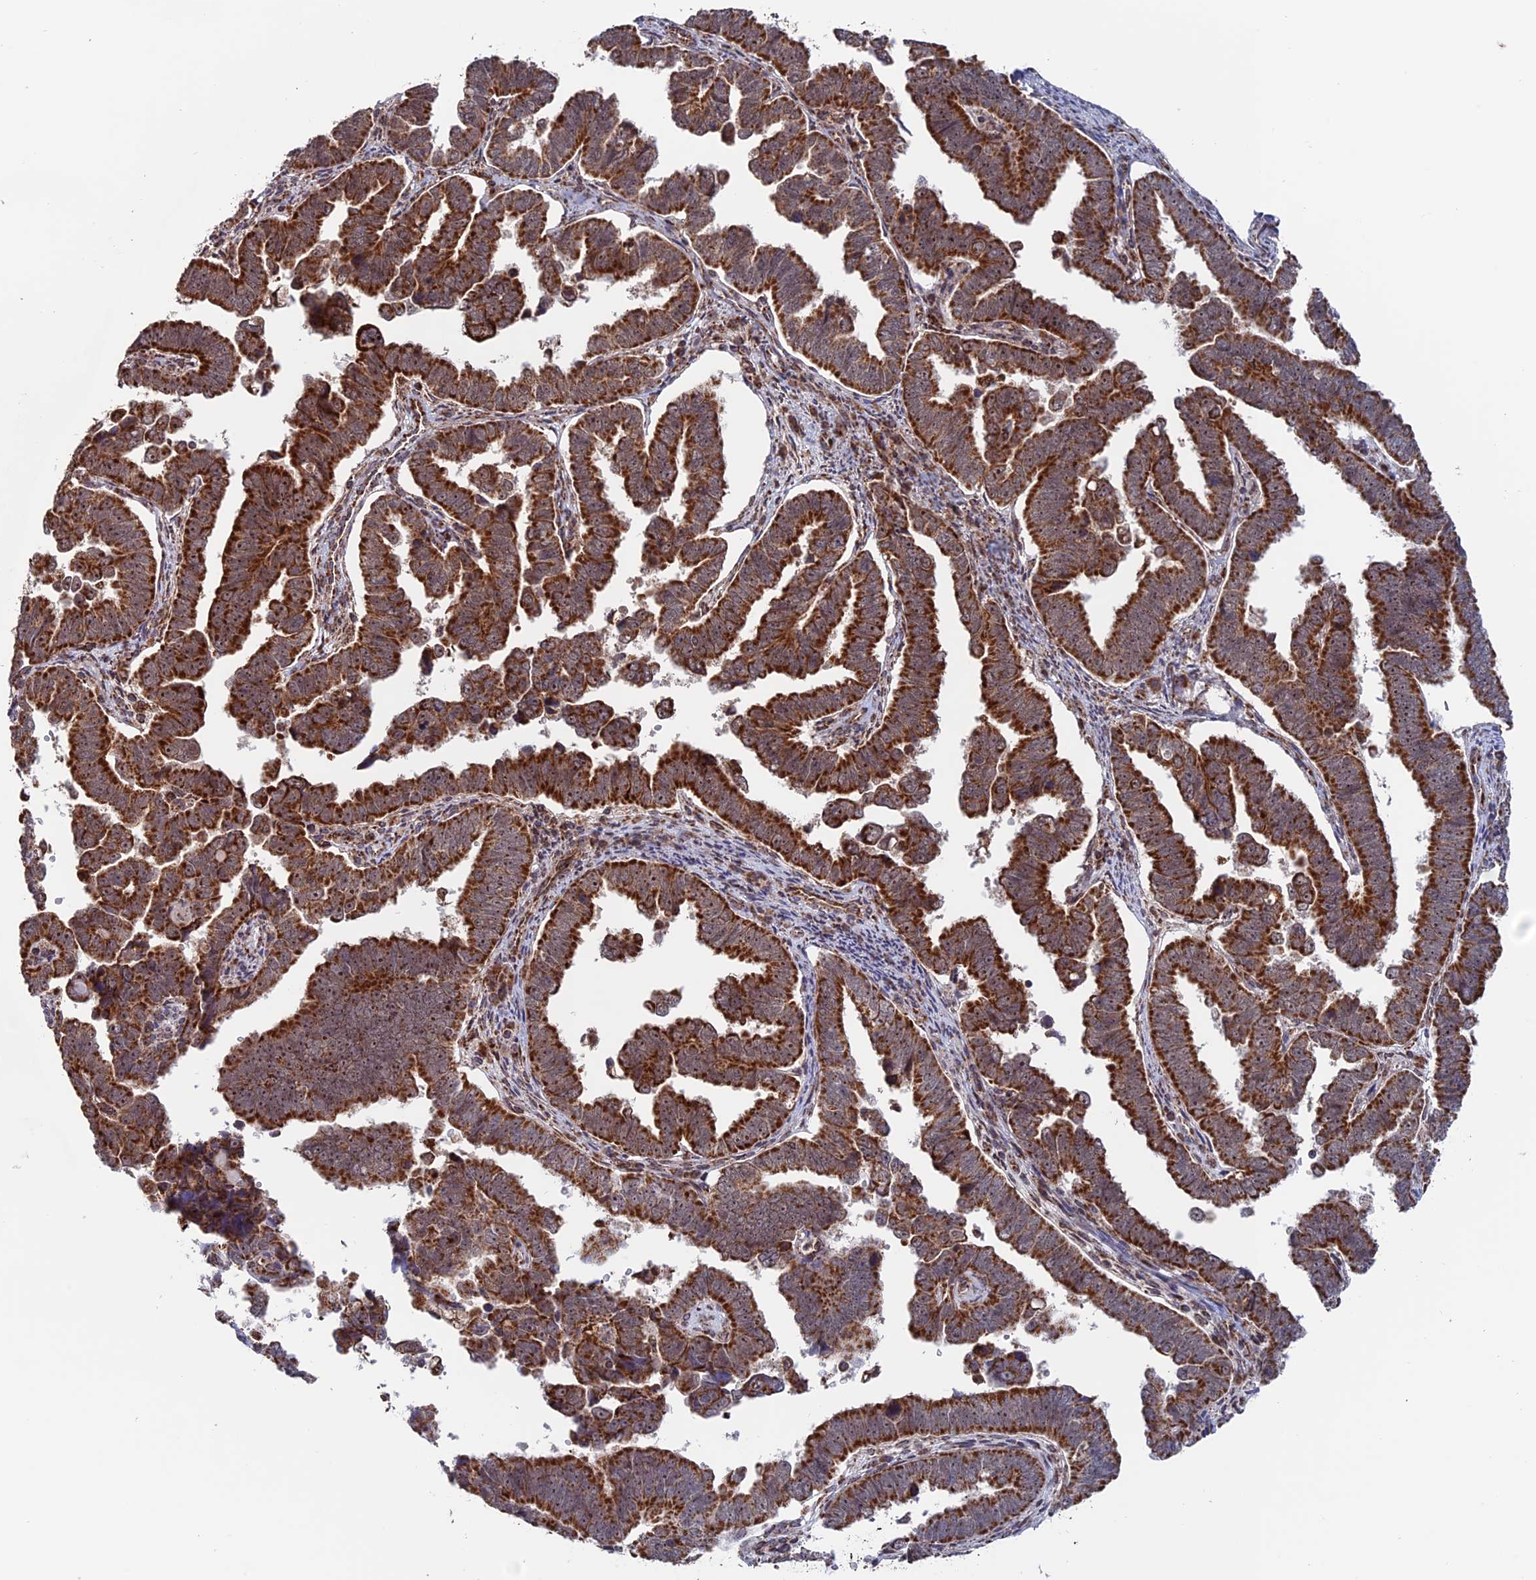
{"staining": {"intensity": "moderate", "quantity": ">75%", "location": "cytoplasmic/membranous"}, "tissue": "endometrial cancer", "cell_type": "Tumor cells", "image_type": "cancer", "snomed": [{"axis": "morphology", "description": "Adenocarcinoma, NOS"}, {"axis": "topography", "description": "Endometrium"}], "caption": "Adenocarcinoma (endometrial) stained with a protein marker displays moderate staining in tumor cells.", "gene": "DTYMK", "patient": {"sex": "female", "age": 75}}